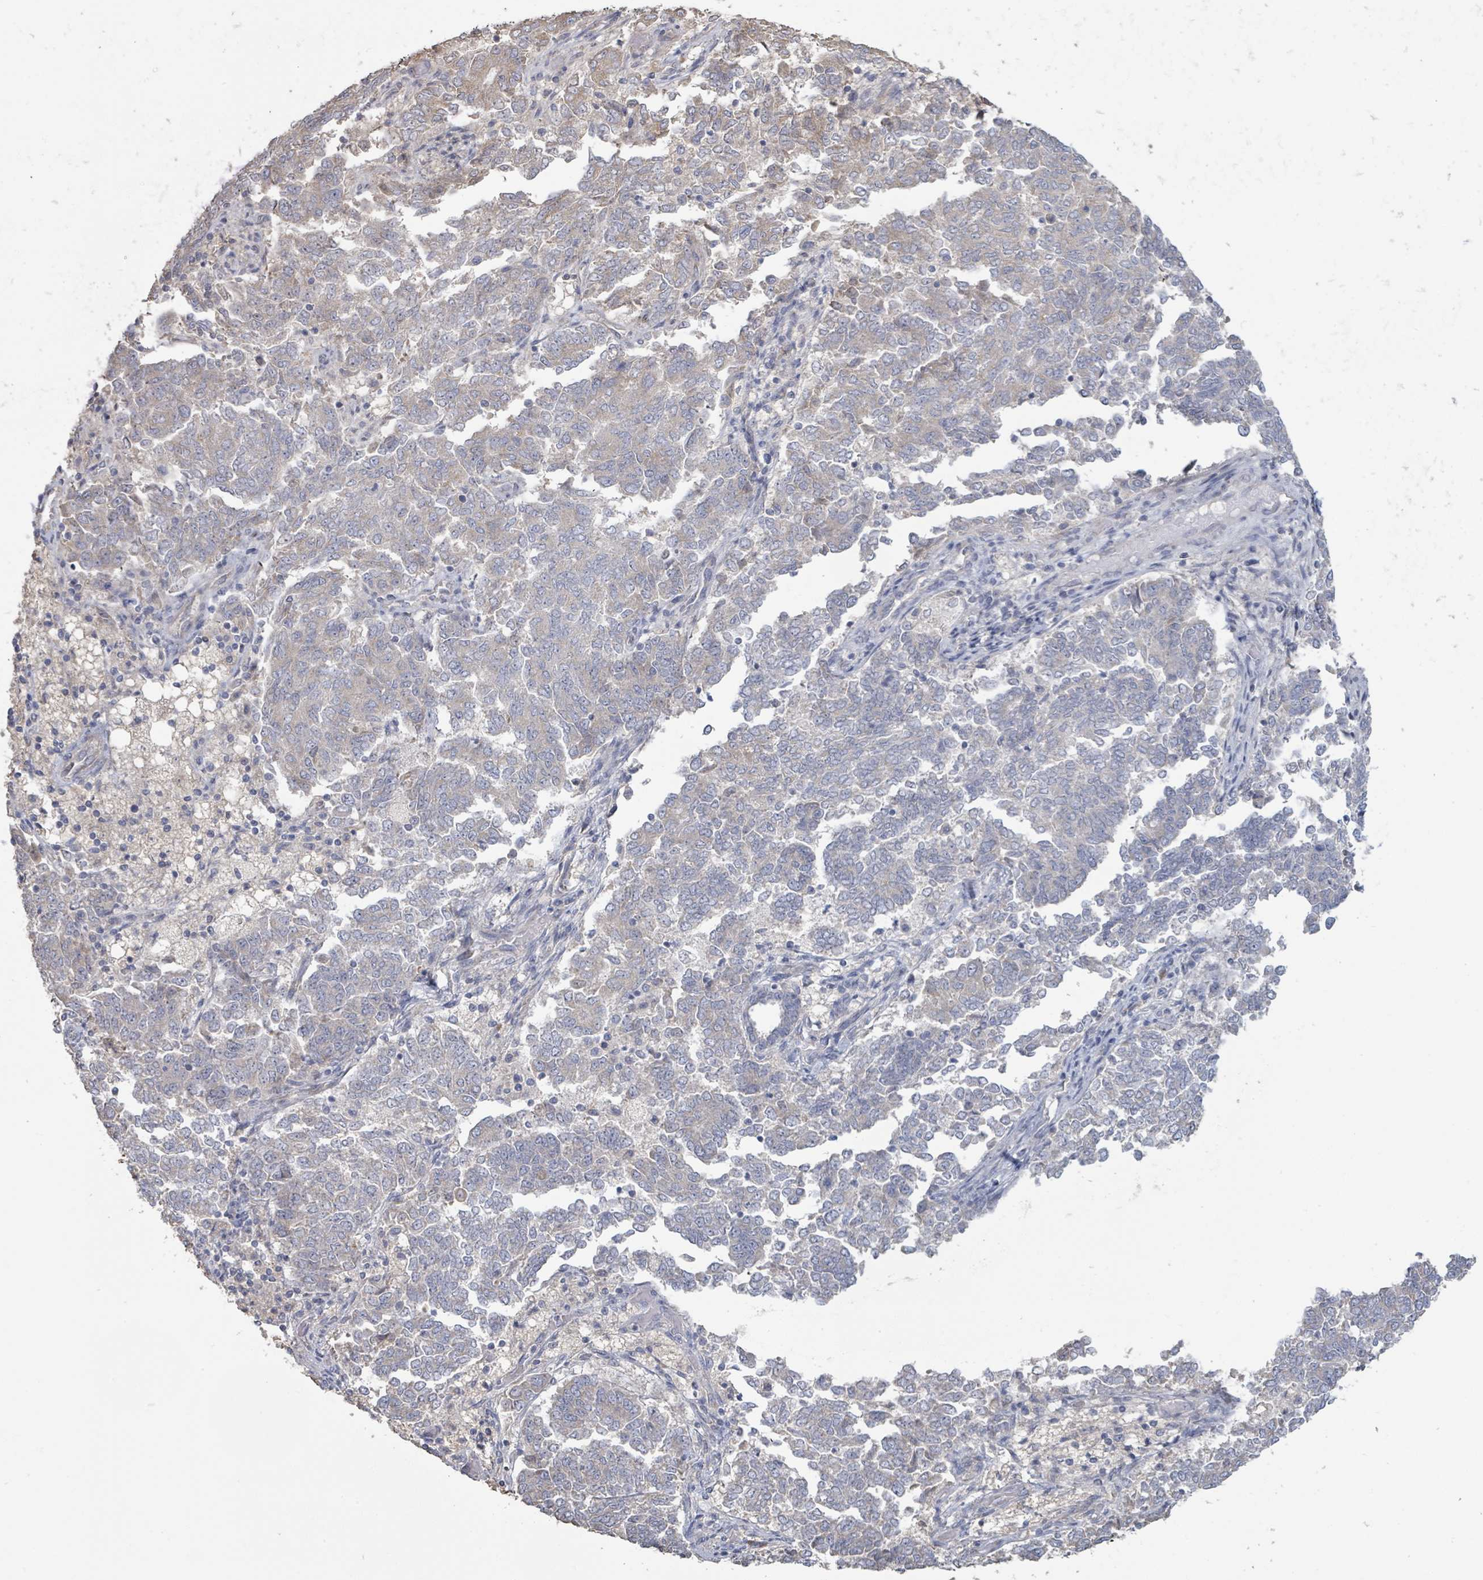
{"staining": {"intensity": "weak", "quantity": "<25%", "location": "cytoplasmic/membranous"}, "tissue": "endometrial cancer", "cell_type": "Tumor cells", "image_type": "cancer", "snomed": [{"axis": "morphology", "description": "Adenocarcinoma, NOS"}, {"axis": "topography", "description": "Endometrium"}], "caption": "Immunohistochemistry histopathology image of human endometrial cancer (adenocarcinoma) stained for a protein (brown), which reveals no staining in tumor cells.", "gene": "KCNS2", "patient": {"sex": "female", "age": 80}}